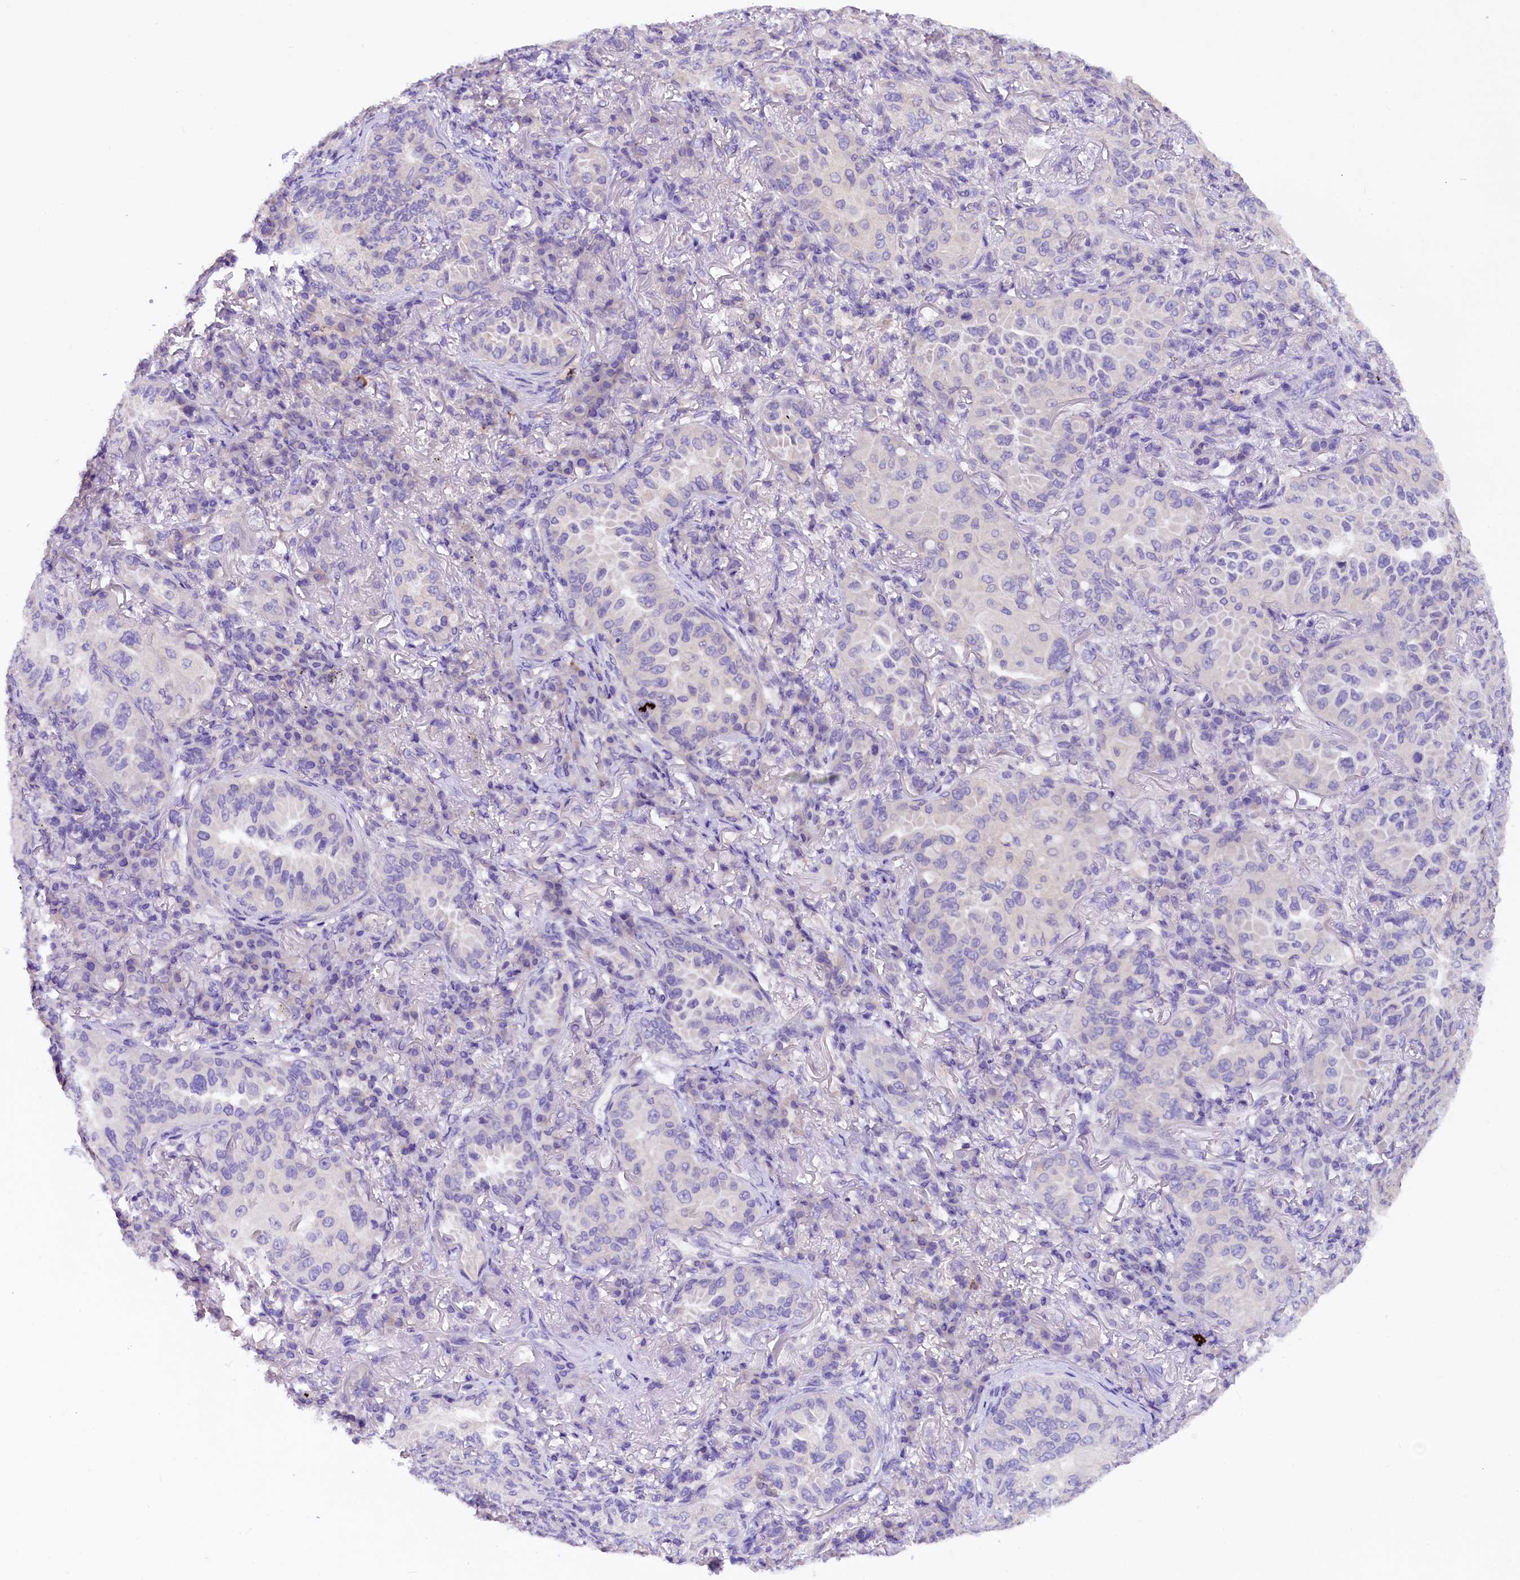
{"staining": {"intensity": "negative", "quantity": "none", "location": "none"}, "tissue": "lung cancer", "cell_type": "Tumor cells", "image_type": "cancer", "snomed": [{"axis": "morphology", "description": "Adenocarcinoma, NOS"}, {"axis": "topography", "description": "Lung"}], "caption": "Immunohistochemistry (IHC) of human lung cancer (adenocarcinoma) reveals no staining in tumor cells. (Brightfield microscopy of DAB (3,3'-diaminobenzidine) immunohistochemistry (IHC) at high magnification).", "gene": "AP3B2", "patient": {"sex": "female", "age": 69}}